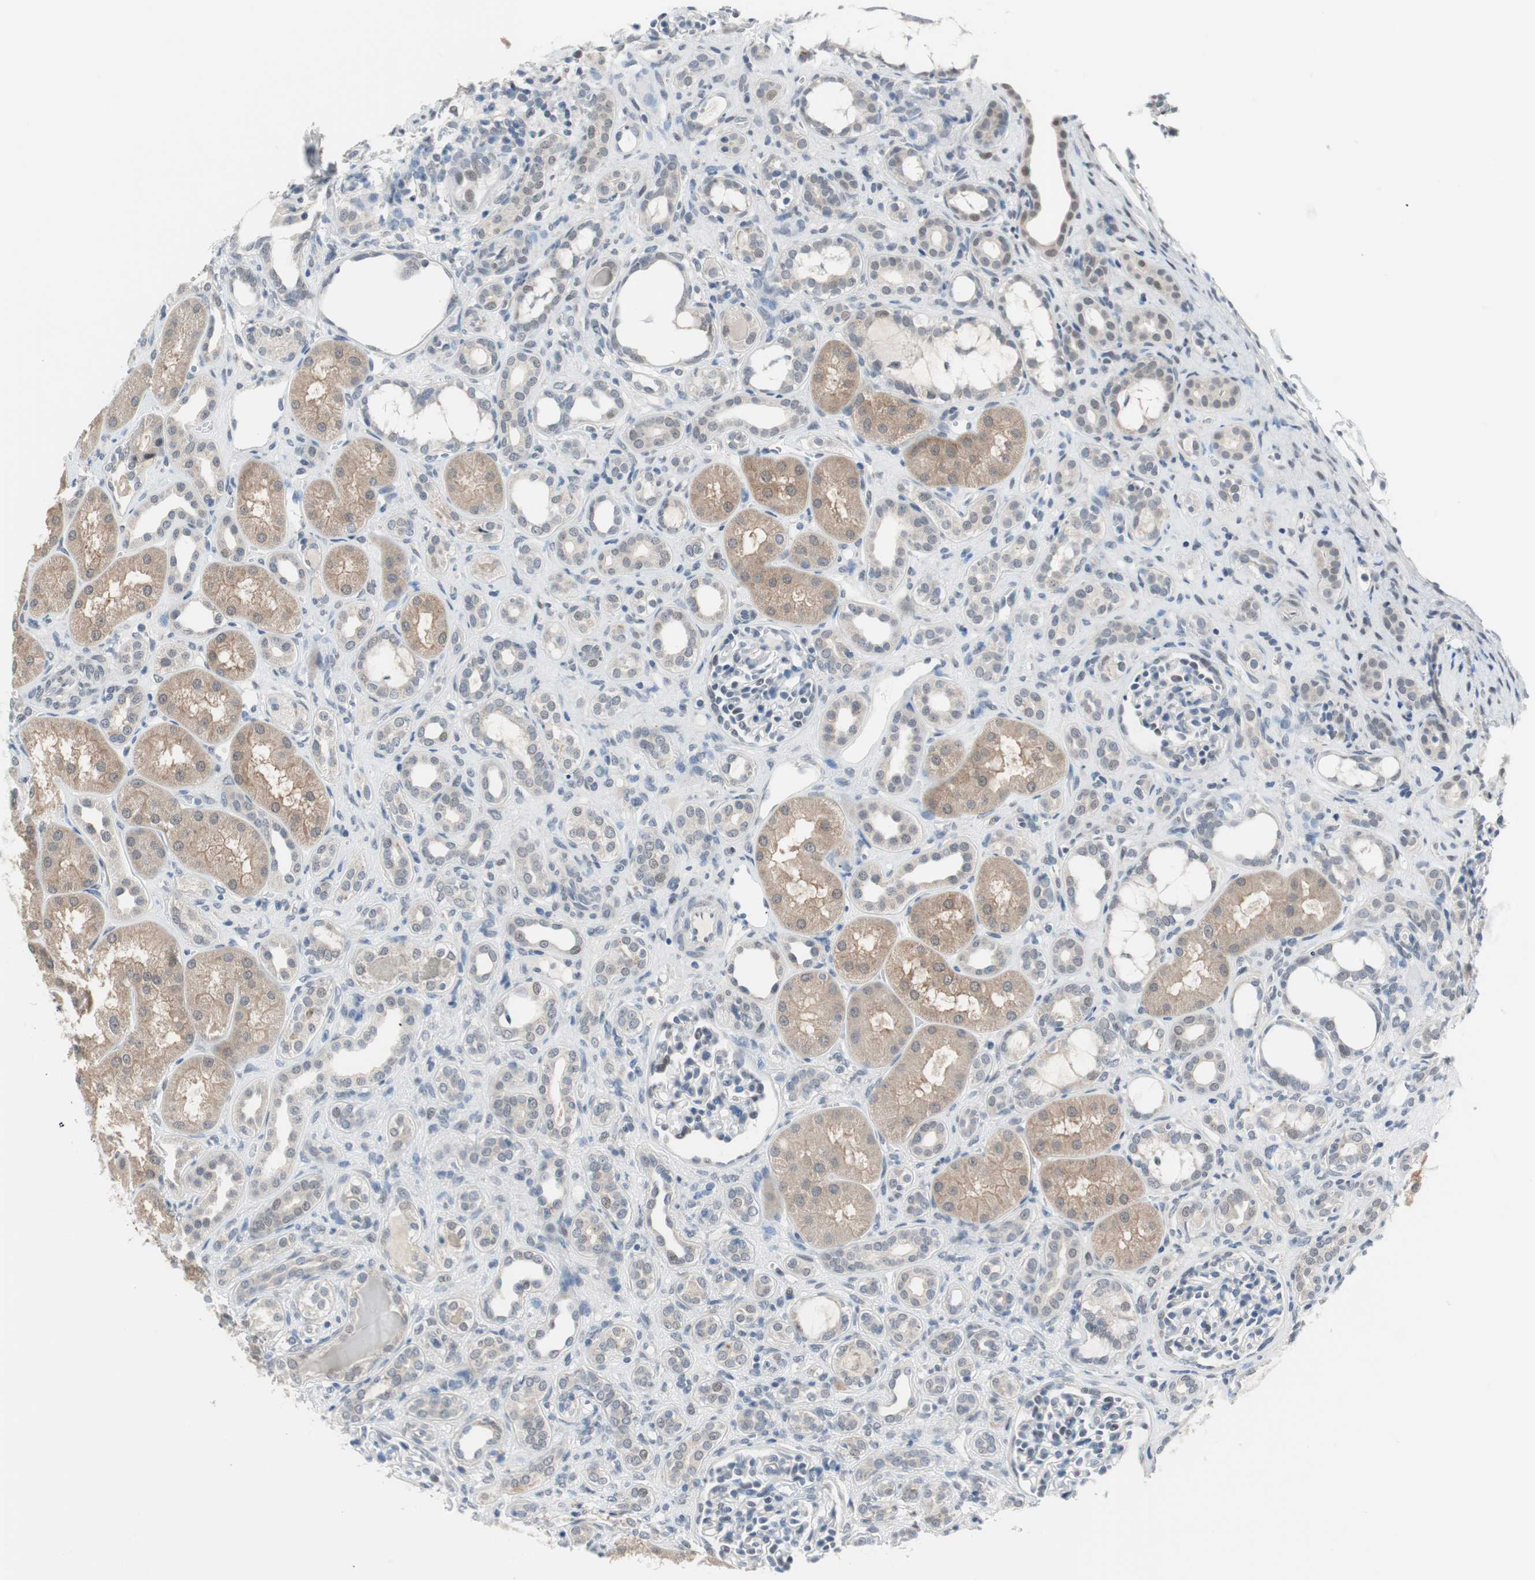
{"staining": {"intensity": "negative", "quantity": "none", "location": "none"}, "tissue": "kidney", "cell_type": "Cells in glomeruli", "image_type": "normal", "snomed": [{"axis": "morphology", "description": "Normal tissue, NOS"}, {"axis": "topography", "description": "Kidney"}], "caption": "The immunohistochemistry photomicrograph has no significant positivity in cells in glomeruli of kidney. The staining was performed using DAB to visualize the protein expression in brown, while the nuclei were stained in blue with hematoxylin (Magnification: 20x).", "gene": "GRHL1", "patient": {"sex": "male", "age": 7}}